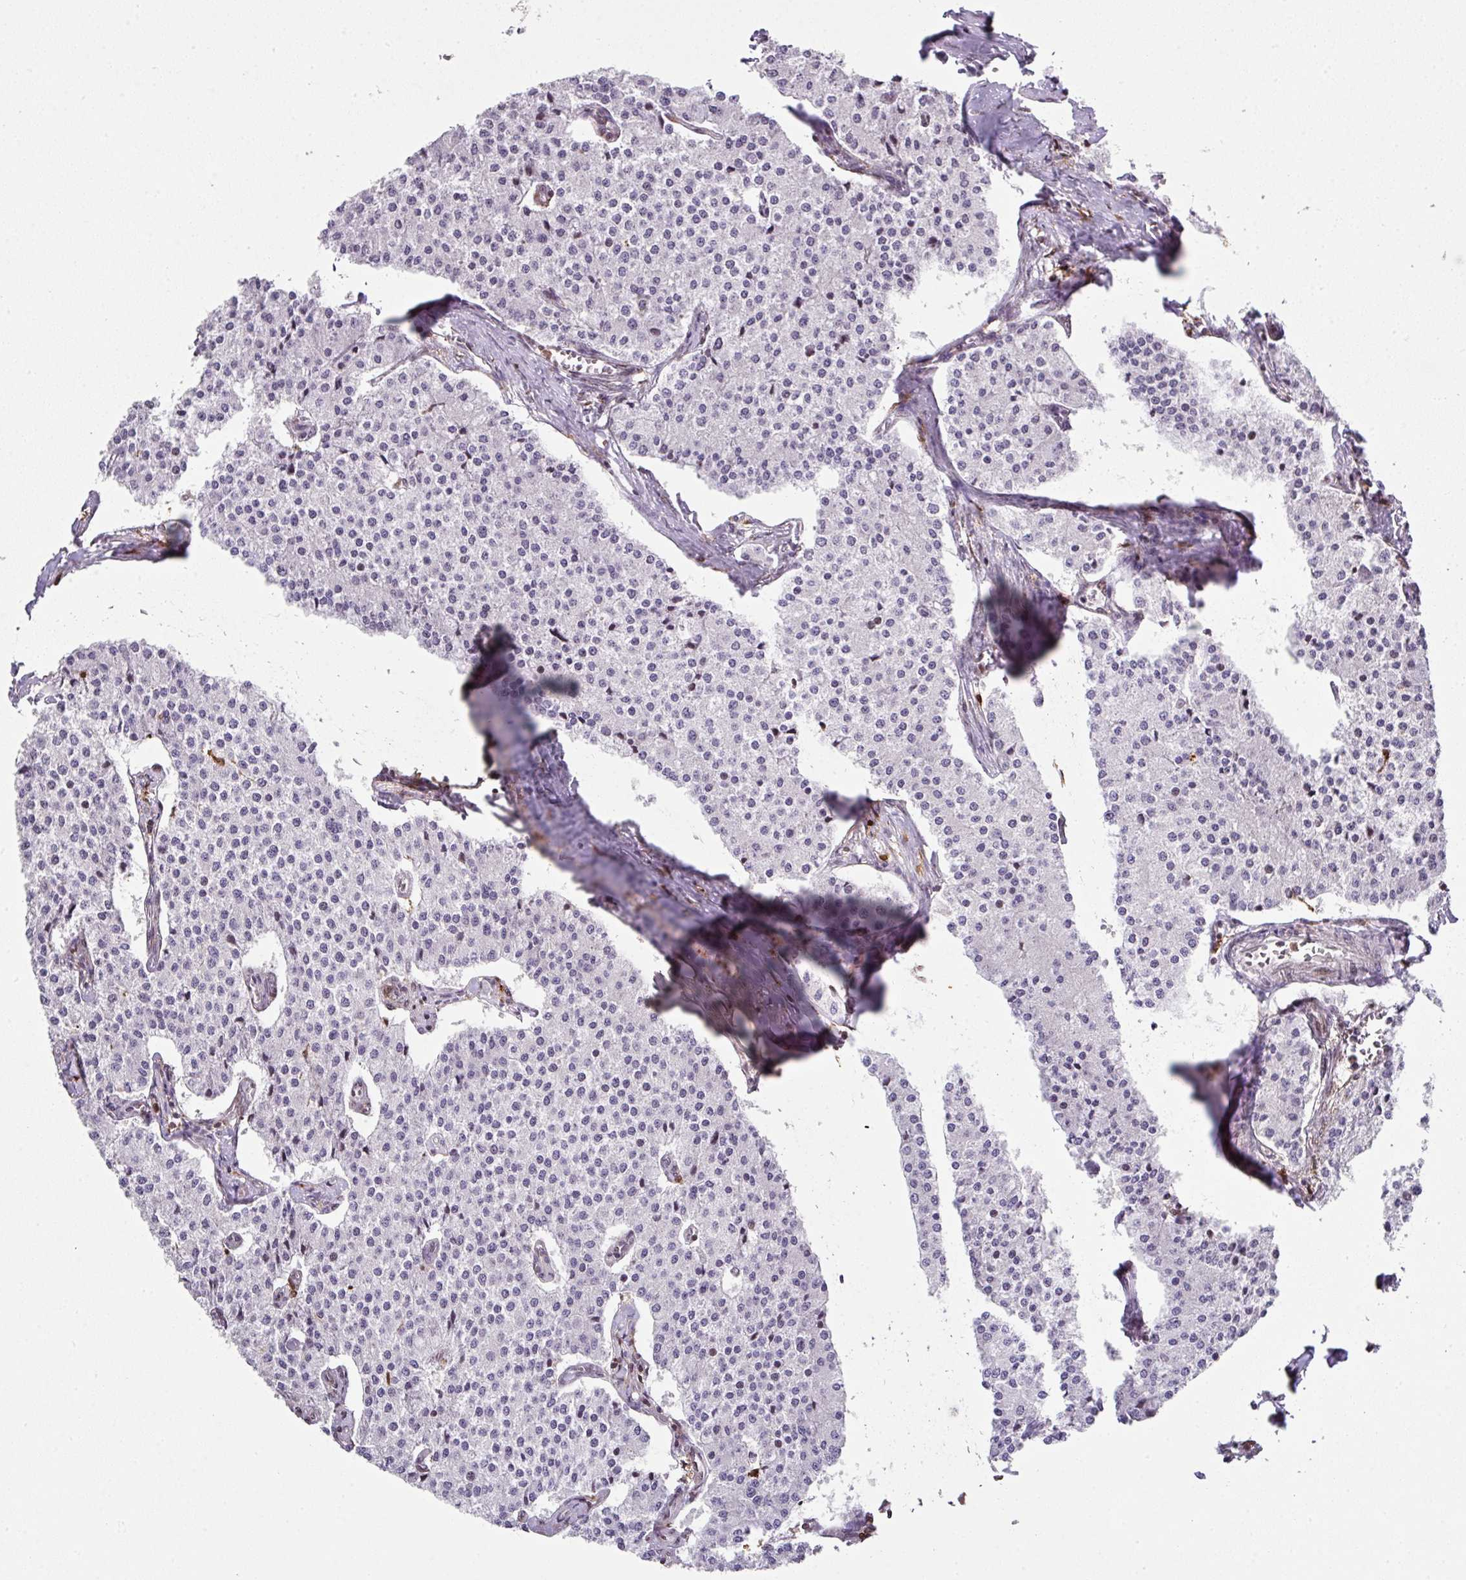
{"staining": {"intensity": "negative", "quantity": "none", "location": "none"}, "tissue": "carcinoid", "cell_type": "Tumor cells", "image_type": "cancer", "snomed": [{"axis": "morphology", "description": "Carcinoid, malignant, NOS"}, {"axis": "topography", "description": "Colon"}], "caption": "DAB (3,3'-diaminobenzidine) immunohistochemical staining of carcinoid (malignant) exhibits no significant expression in tumor cells.", "gene": "PLK1", "patient": {"sex": "female", "age": 52}}